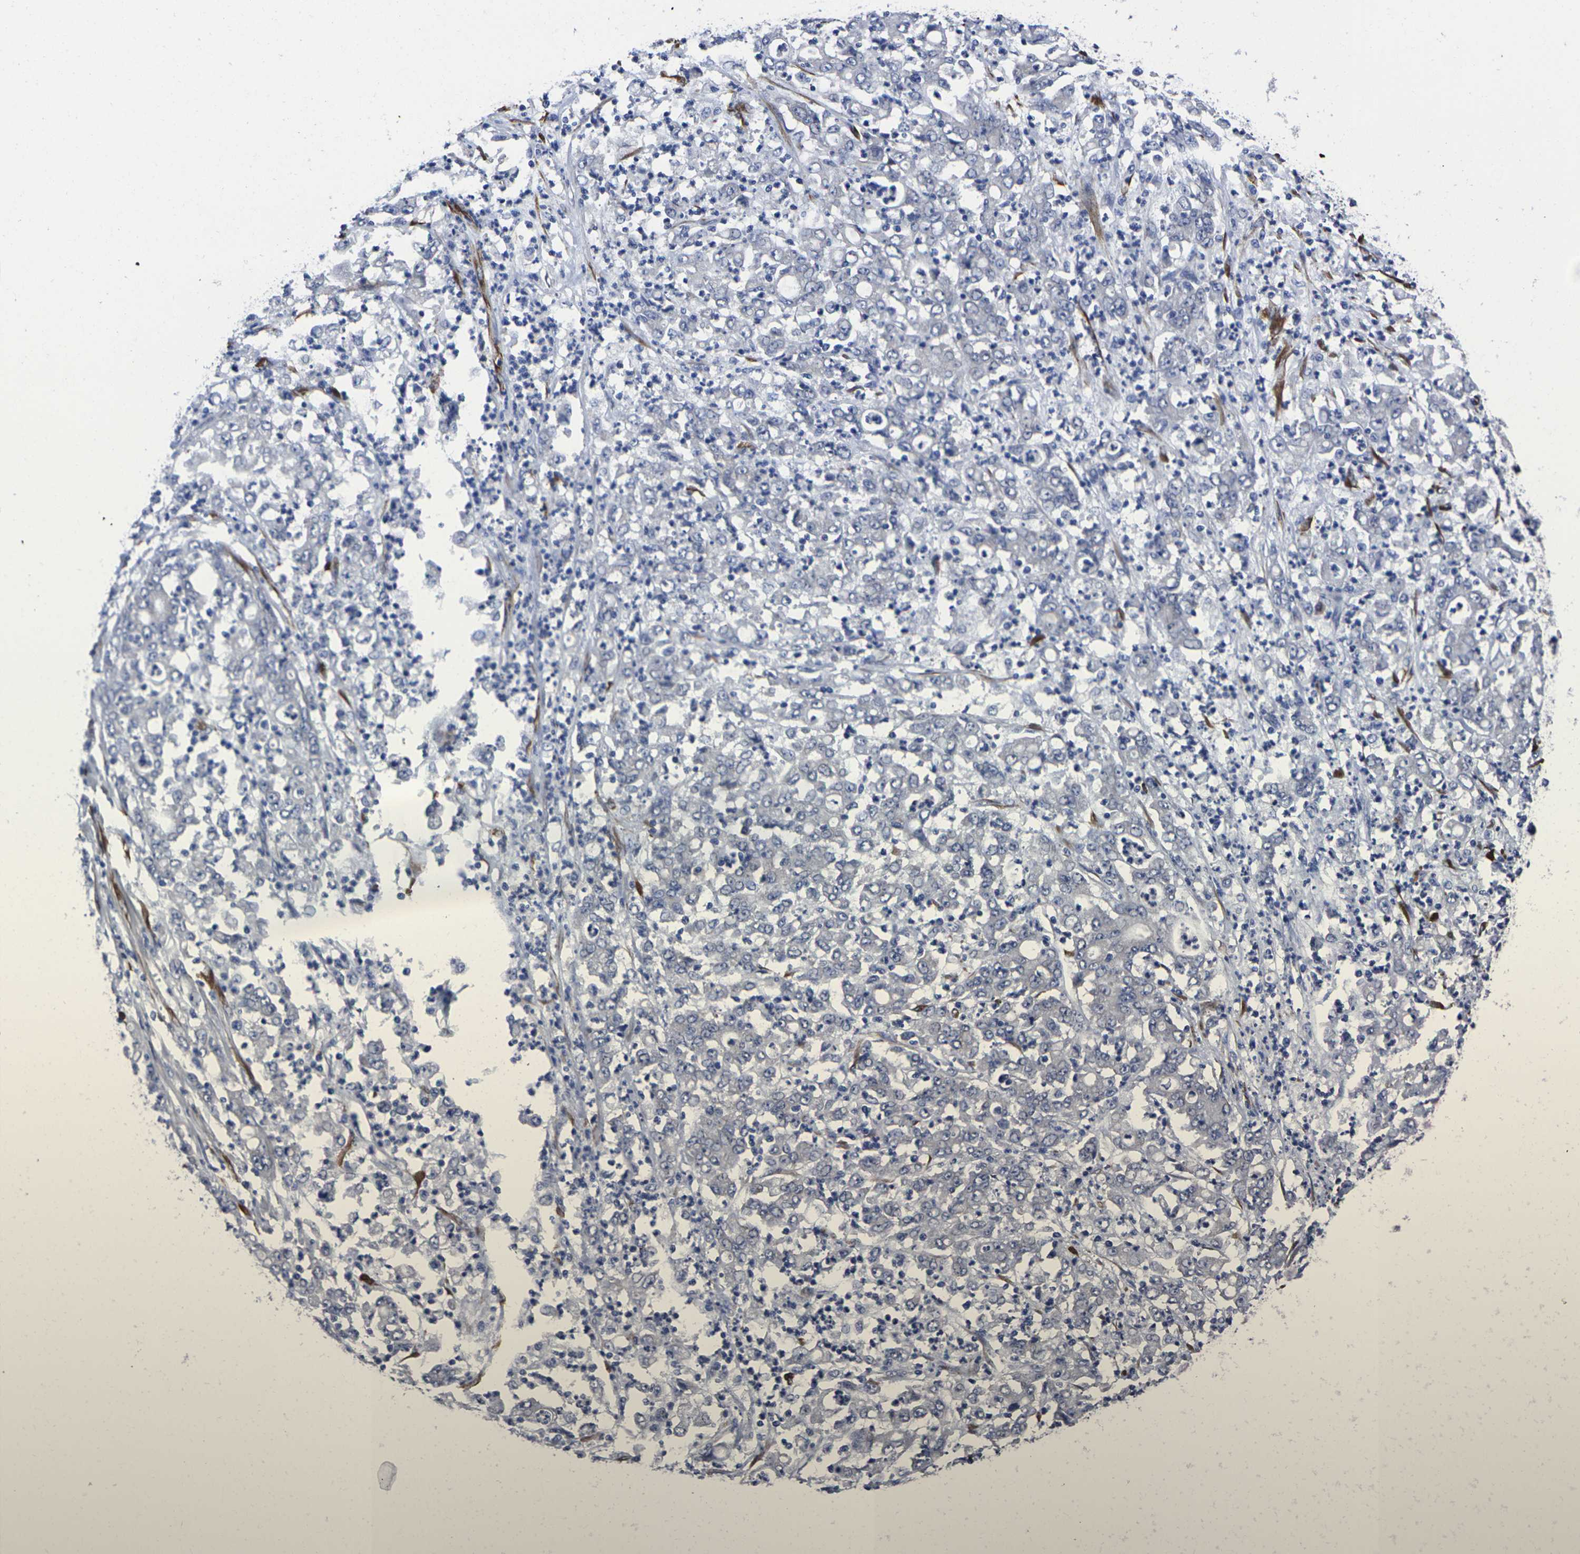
{"staining": {"intensity": "negative", "quantity": "none", "location": "none"}, "tissue": "stomach cancer", "cell_type": "Tumor cells", "image_type": "cancer", "snomed": [{"axis": "morphology", "description": "Adenocarcinoma, NOS"}, {"axis": "topography", "description": "Stomach, lower"}], "caption": "There is no significant positivity in tumor cells of stomach cancer. Nuclei are stained in blue.", "gene": "CYP2C8", "patient": {"sex": "female", "age": 71}}